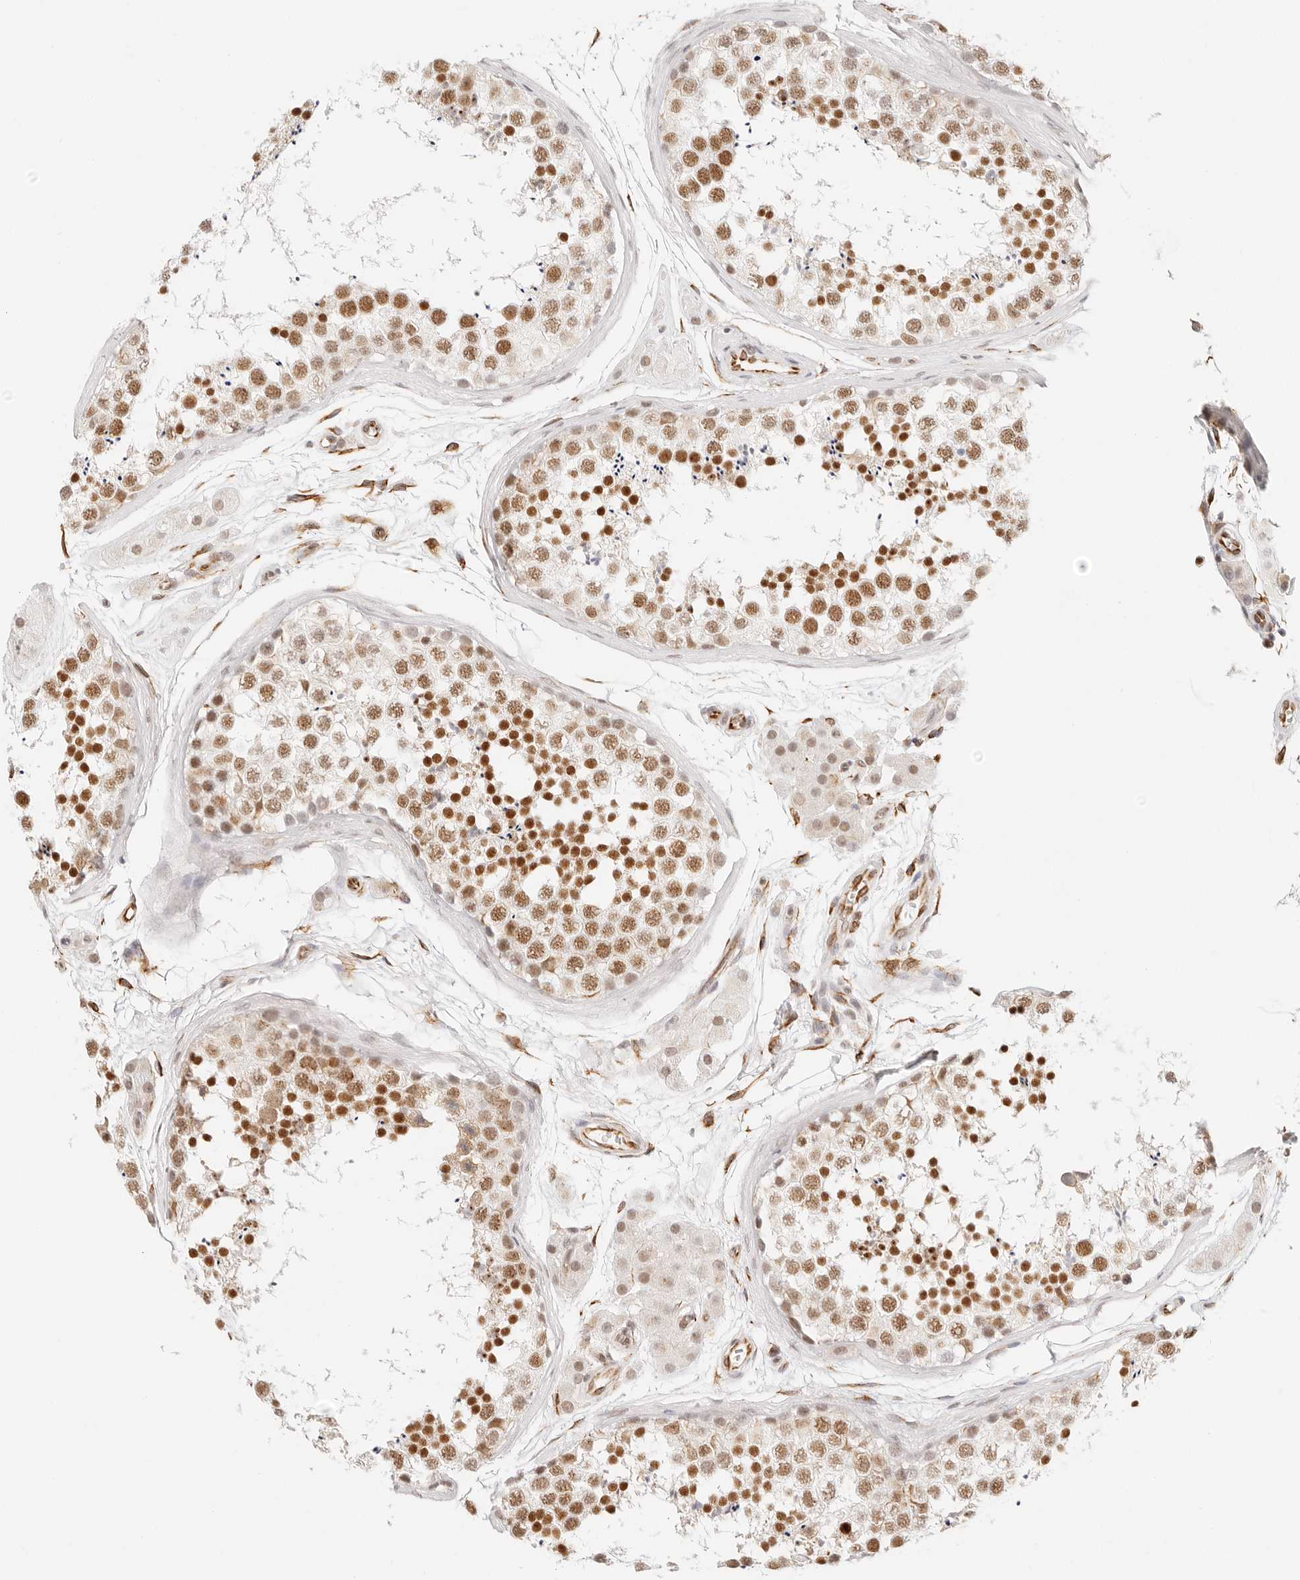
{"staining": {"intensity": "strong", "quantity": "25%-75%", "location": "nuclear"}, "tissue": "testis", "cell_type": "Cells in seminiferous ducts", "image_type": "normal", "snomed": [{"axis": "morphology", "description": "Normal tissue, NOS"}, {"axis": "topography", "description": "Testis"}], "caption": "DAB (3,3'-diaminobenzidine) immunohistochemical staining of normal human testis shows strong nuclear protein staining in about 25%-75% of cells in seminiferous ducts. The protein of interest is shown in brown color, while the nuclei are stained blue.", "gene": "ZC3H11A", "patient": {"sex": "male", "age": 56}}